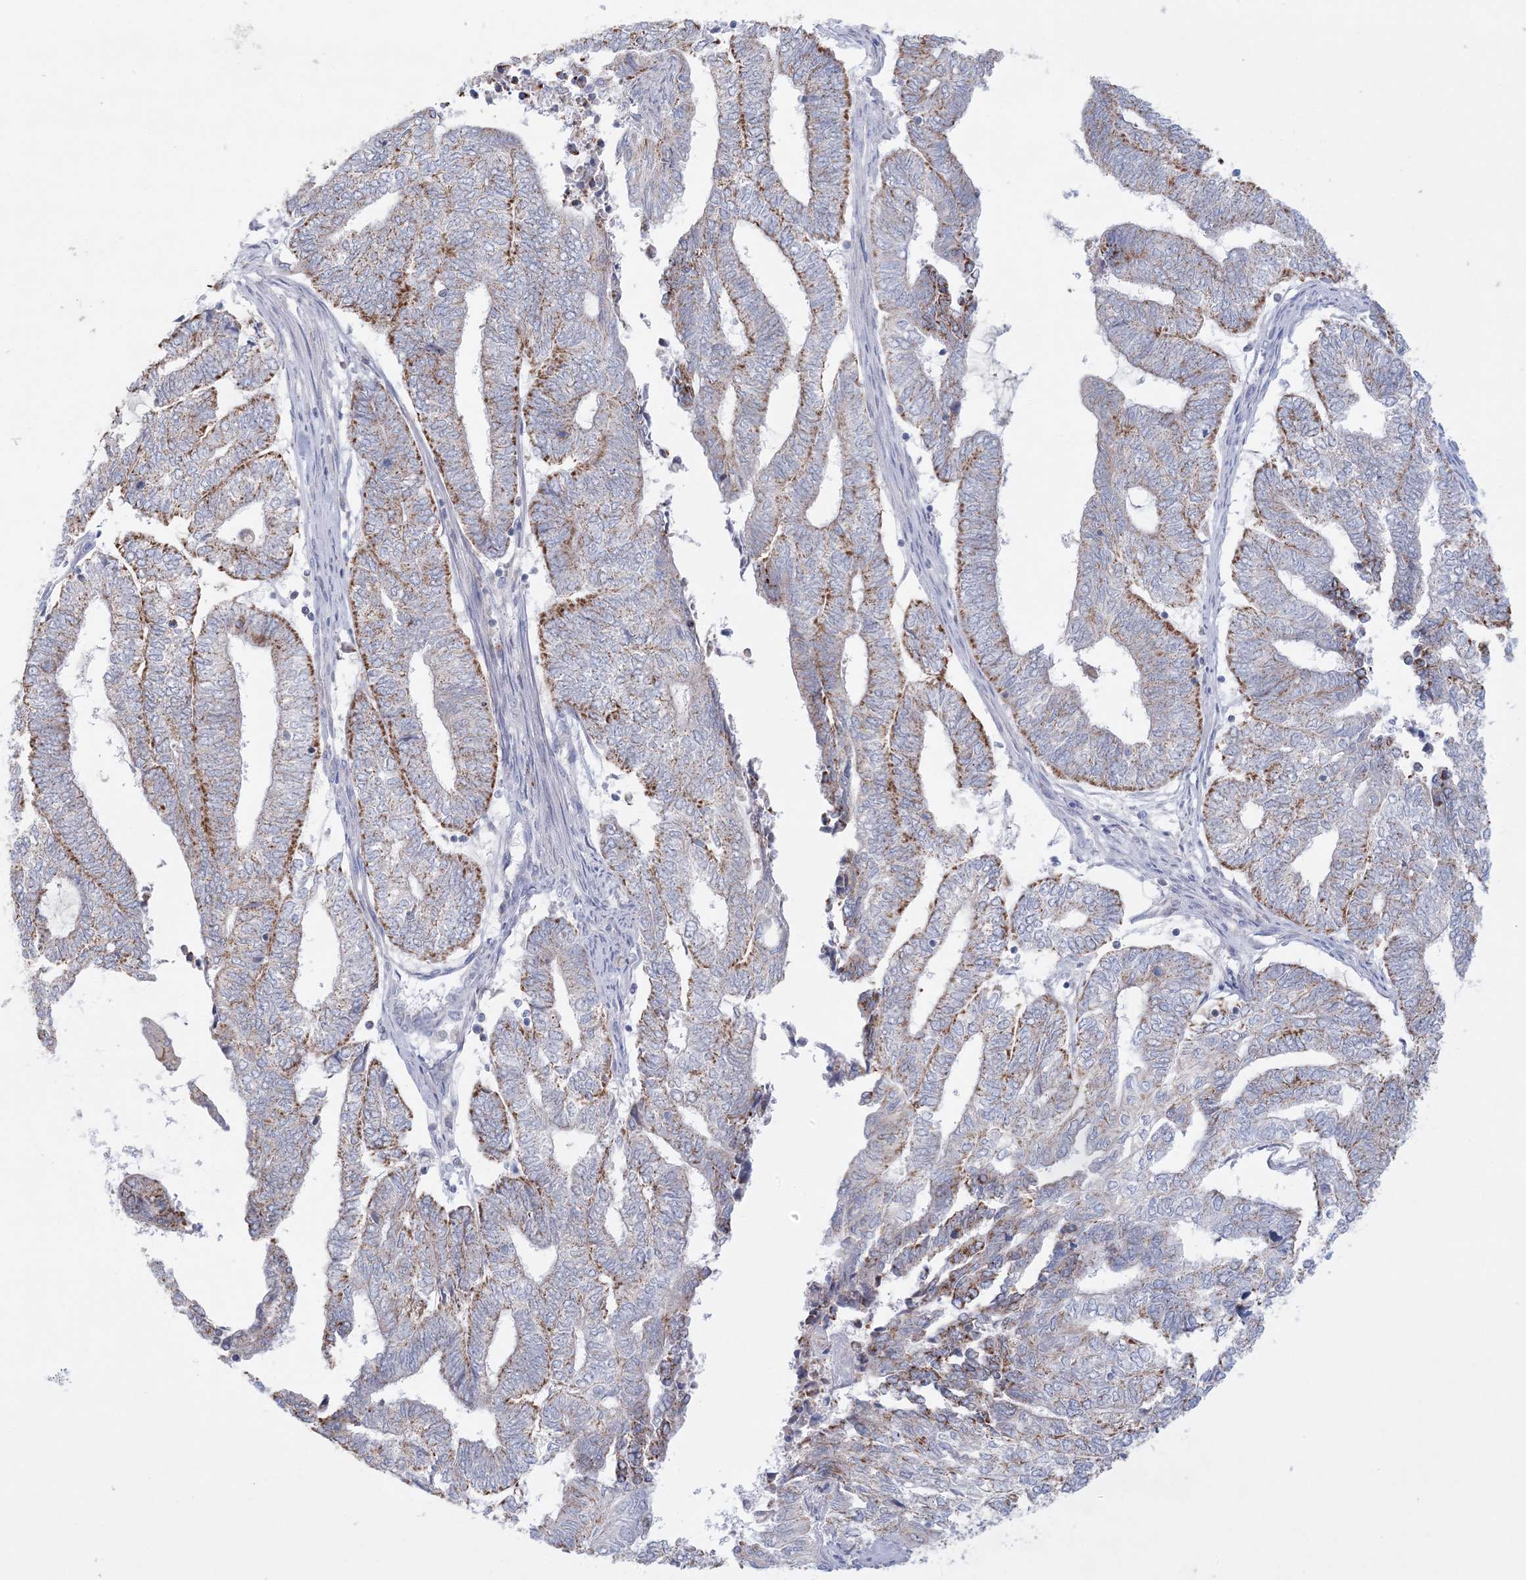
{"staining": {"intensity": "moderate", "quantity": "25%-75%", "location": "cytoplasmic/membranous"}, "tissue": "endometrial cancer", "cell_type": "Tumor cells", "image_type": "cancer", "snomed": [{"axis": "morphology", "description": "Adenocarcinoma, NOS"}, {"axis": "topography", "description": "Uterus"}, {"axis": "topography", "description": "Endometrium"}], "caption": "DAB (3,3'-diaminobenzidine) immunohistochemical staining of endometrial cancer (adenocarcinoma) demonstrates moderate cytoplasmic/membranous protein positivity in about 25%-75% of tumor cells.", "gene": "KCTD6", "patient": {"sex": "female", "age": 70}}